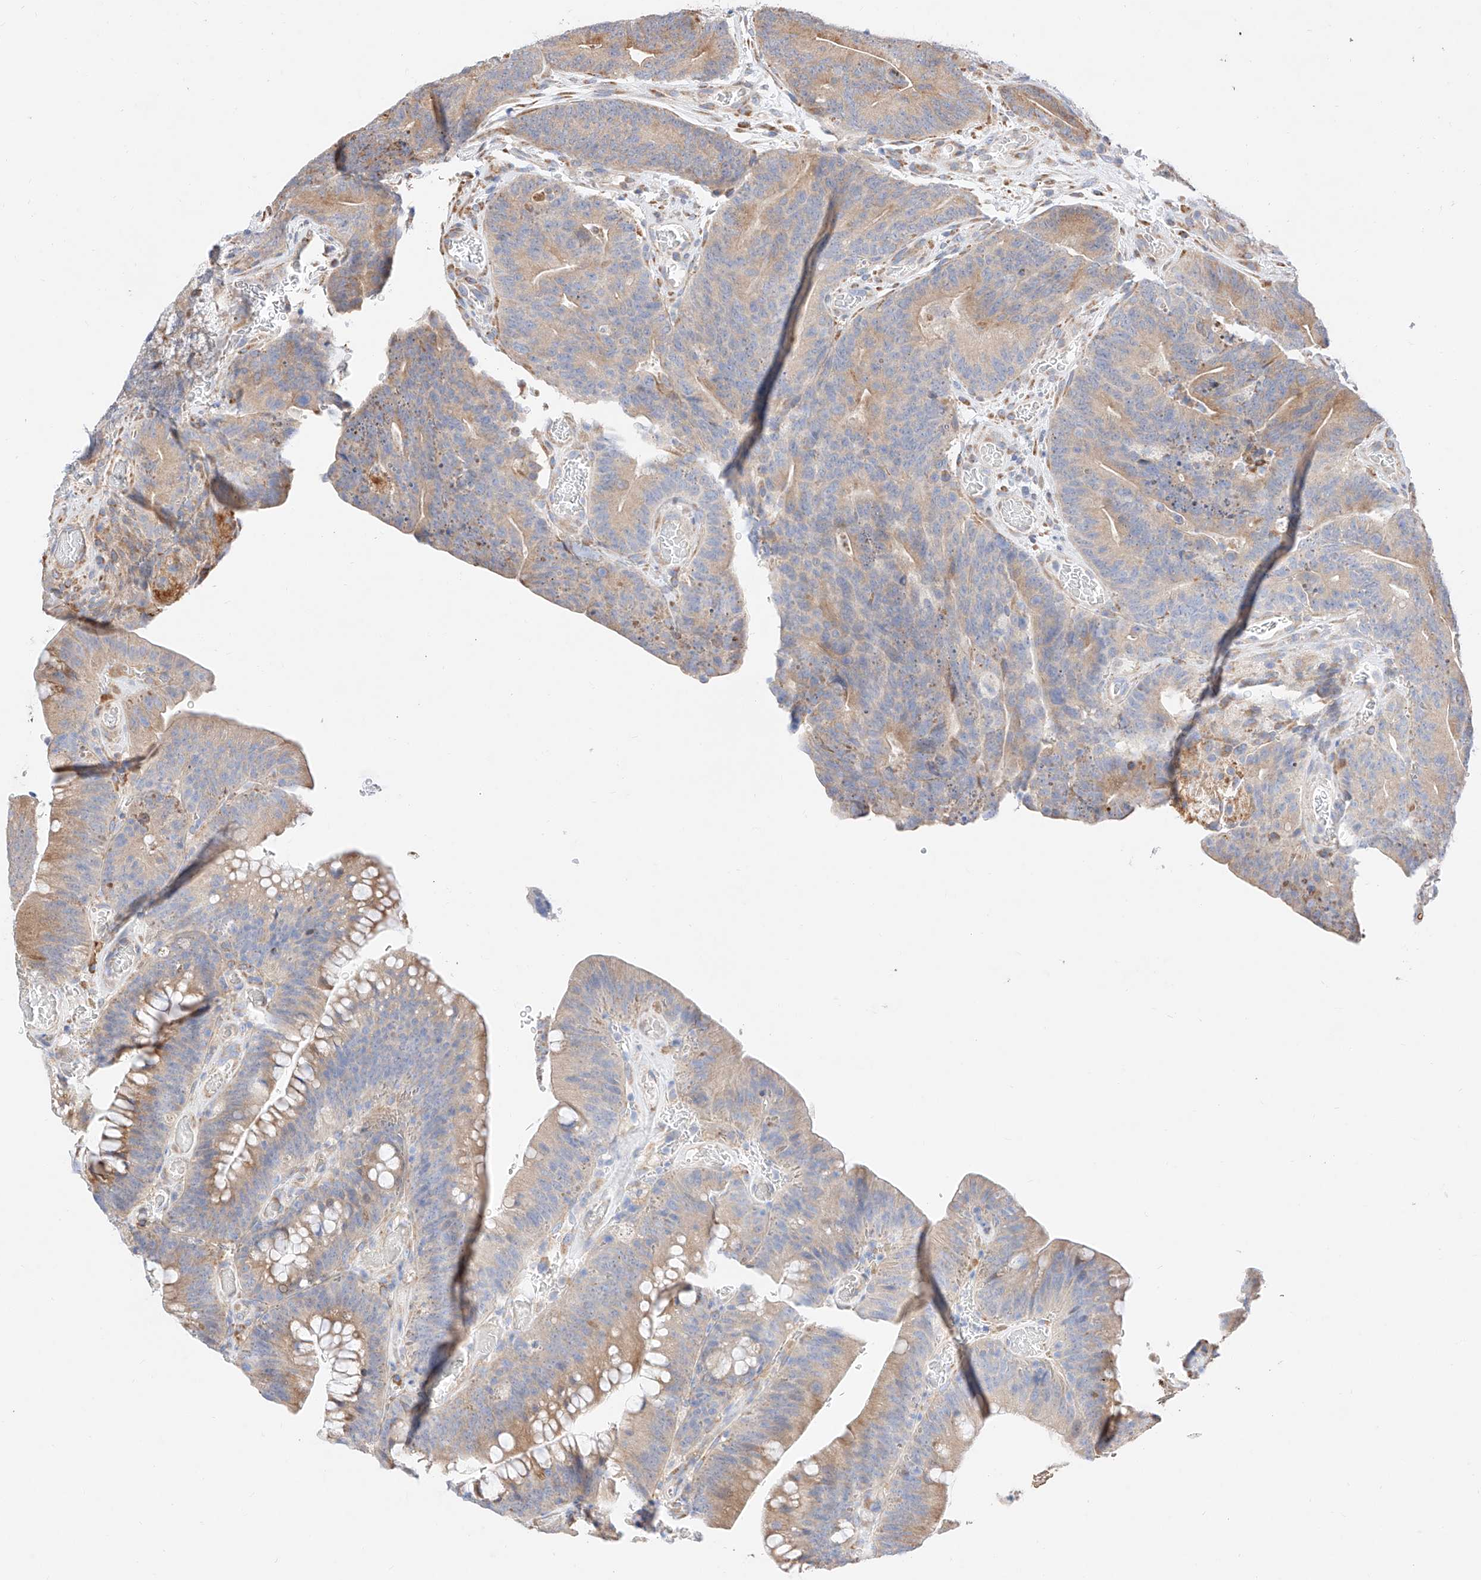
{"staining": {"intensity": "moderate", "quantity": "<25%", "location": "cytoplasmic/membranous"}, "tissue": "colorectal cancer", "cell_type": "Tumor cells", "image_type": "cancer", "snomed": [{"axis": "morphology", "description": "Normal tissue, NOS"}, {"axis": "topography", "description": "Colon"}], "caption": "A brown stain labels moderate cytoplasmic/membranous expression of a protein in human colorectal cancer tumor cells. (brown staining indicates protein expression, while blue staining denotes nuclei).", "gene": "ATP9B", "patient": {"sex": "female", "age": 82}}